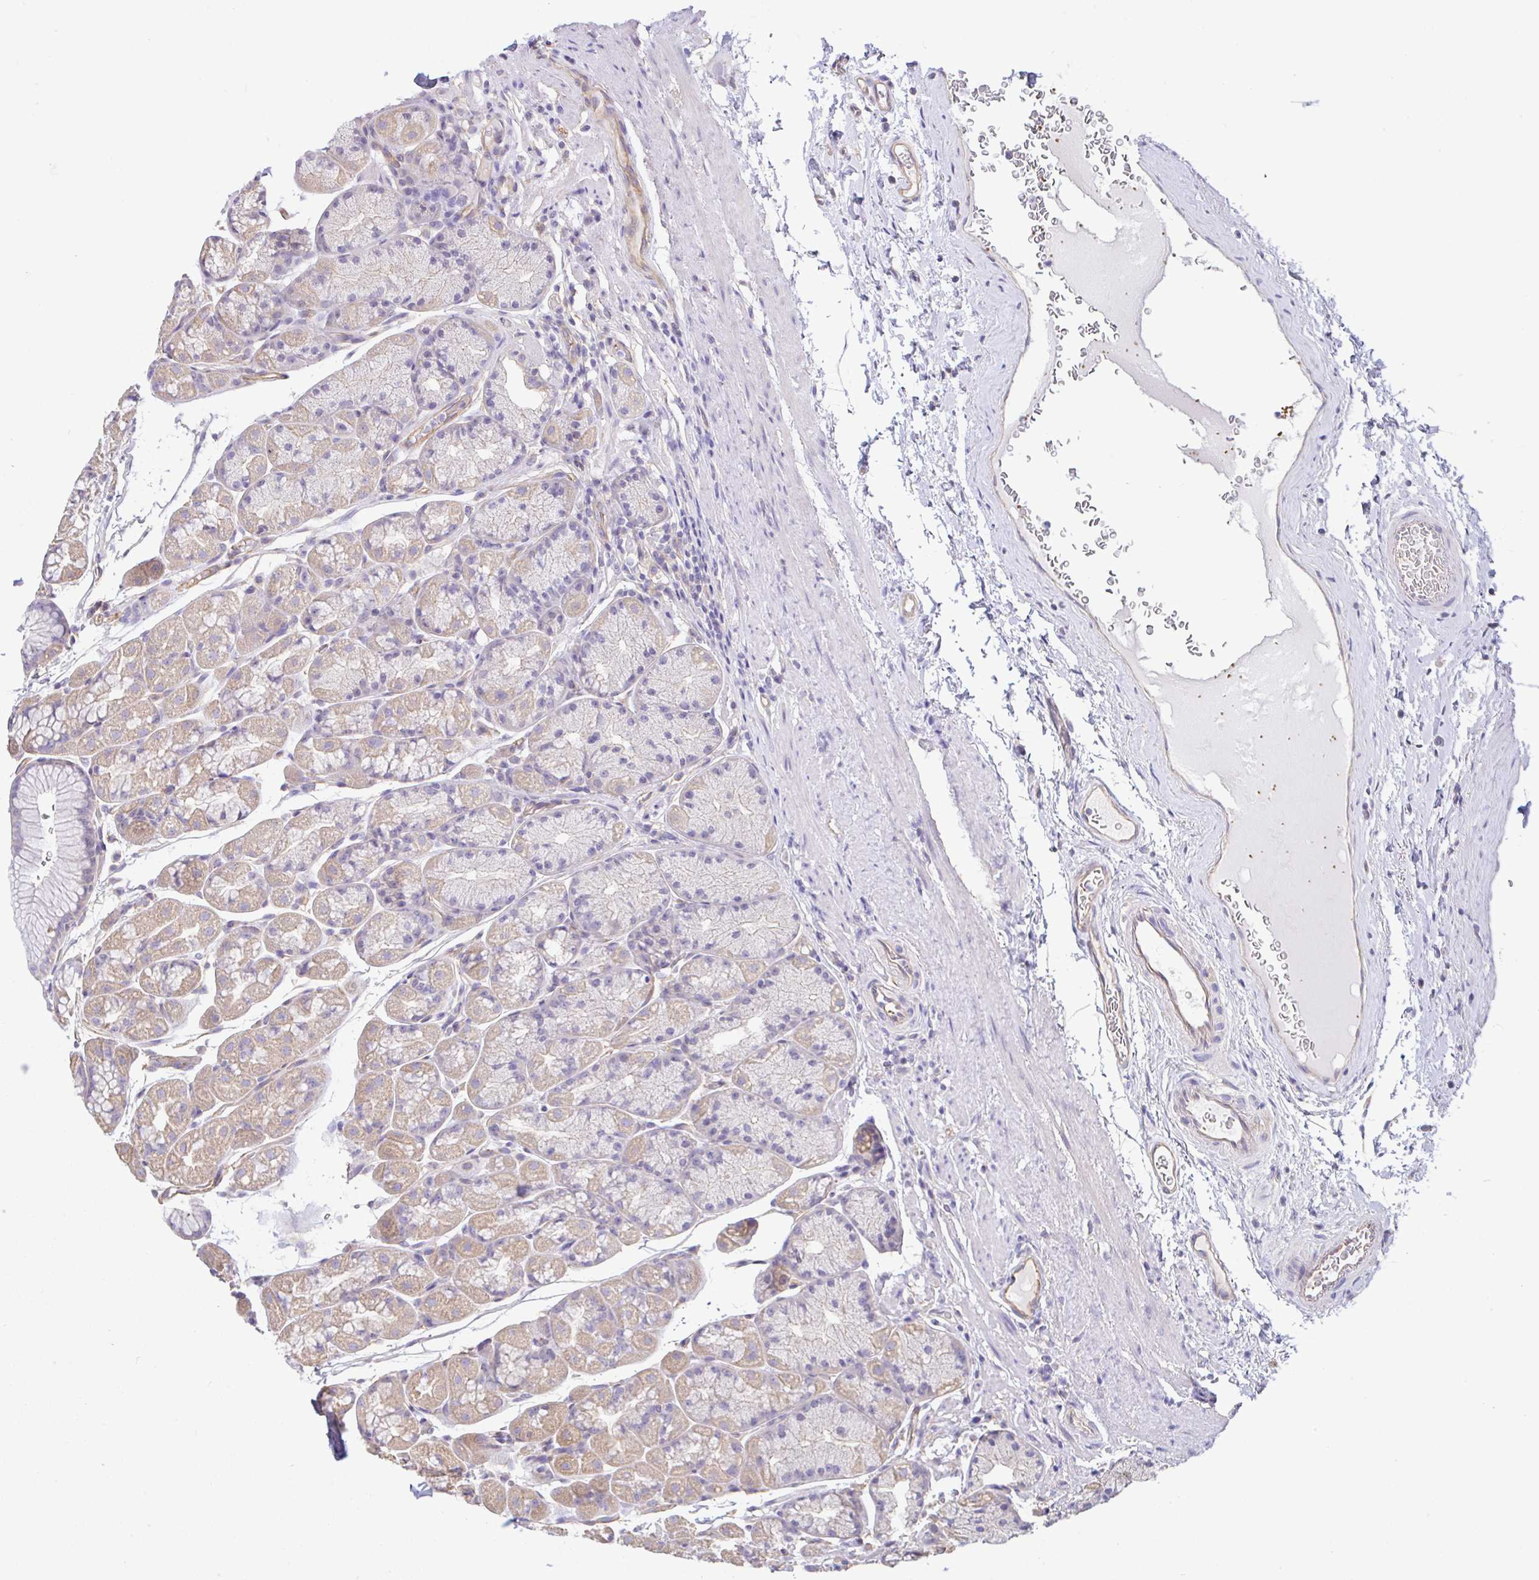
{"staining": {"intensity": "weak", "quantity": "<25%", "location": "cytoplasmic/membranous"}, "tissue": "stomach", "cell_type": "Glandular cells", "image_type": "normal", "snomed": [{"axis": "morphology", "description": "Normal tissue, NOS"}, {"axis": "topography", "description": "Stomach, lower"}], "caption": "This is an immunohistochemistry (IHC) micrograph of normal human stomach. There is no staining in glandular cells.", "gene": "PLCD4", "patient": {"sex": "male", "age": 67}}